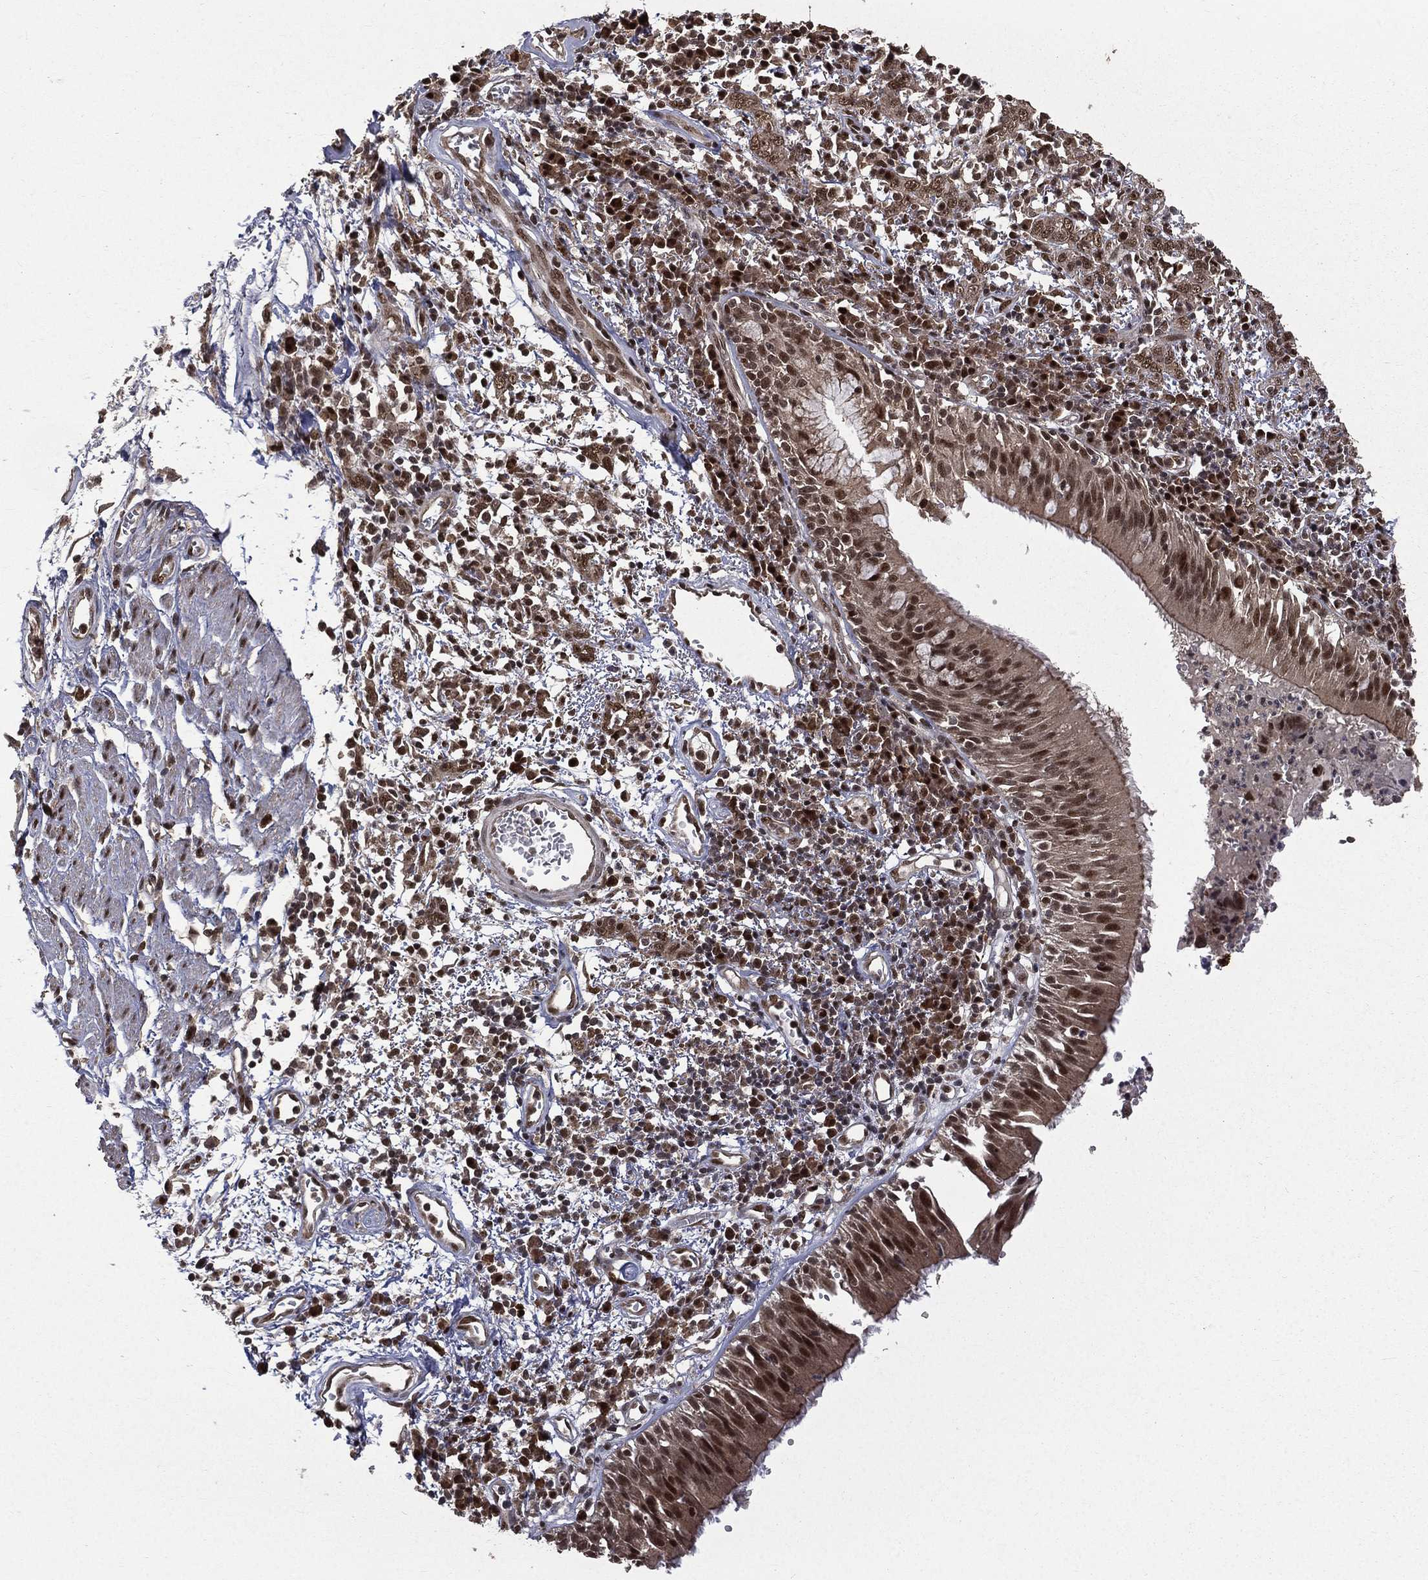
{"staining": {"intensity": "strong", "quantity": "25%-75%", "location": "cytoplasmic/membranous,nuclear"}, "tissue": "bronchus", "cell_type": "Respiratory epithelial cells", "image_type": "normal", "snomed": [{"axis": "morphology", "description": "Normal tissue, NOS"}, {"axis": "morphology", "description": "Squamous cell carcinoma, NOS"}, {"axis": "topography", "description": "Cartilage tissue"}, {"axis": "topography", "description": "Bronchus"}, {"axis": "topography", "description": "Lung"}], "caption": "A high amount of strong cytoplasmic/membranous,nuclear staining is identified in approximately 25%-75% of respiratory epithelial cells in benign bronchus. (DAB IHC, brown staining for protein, blue staining for nuclei).", "gene": "JMJD6", "patient": {"sex": "male", "age": 66}}